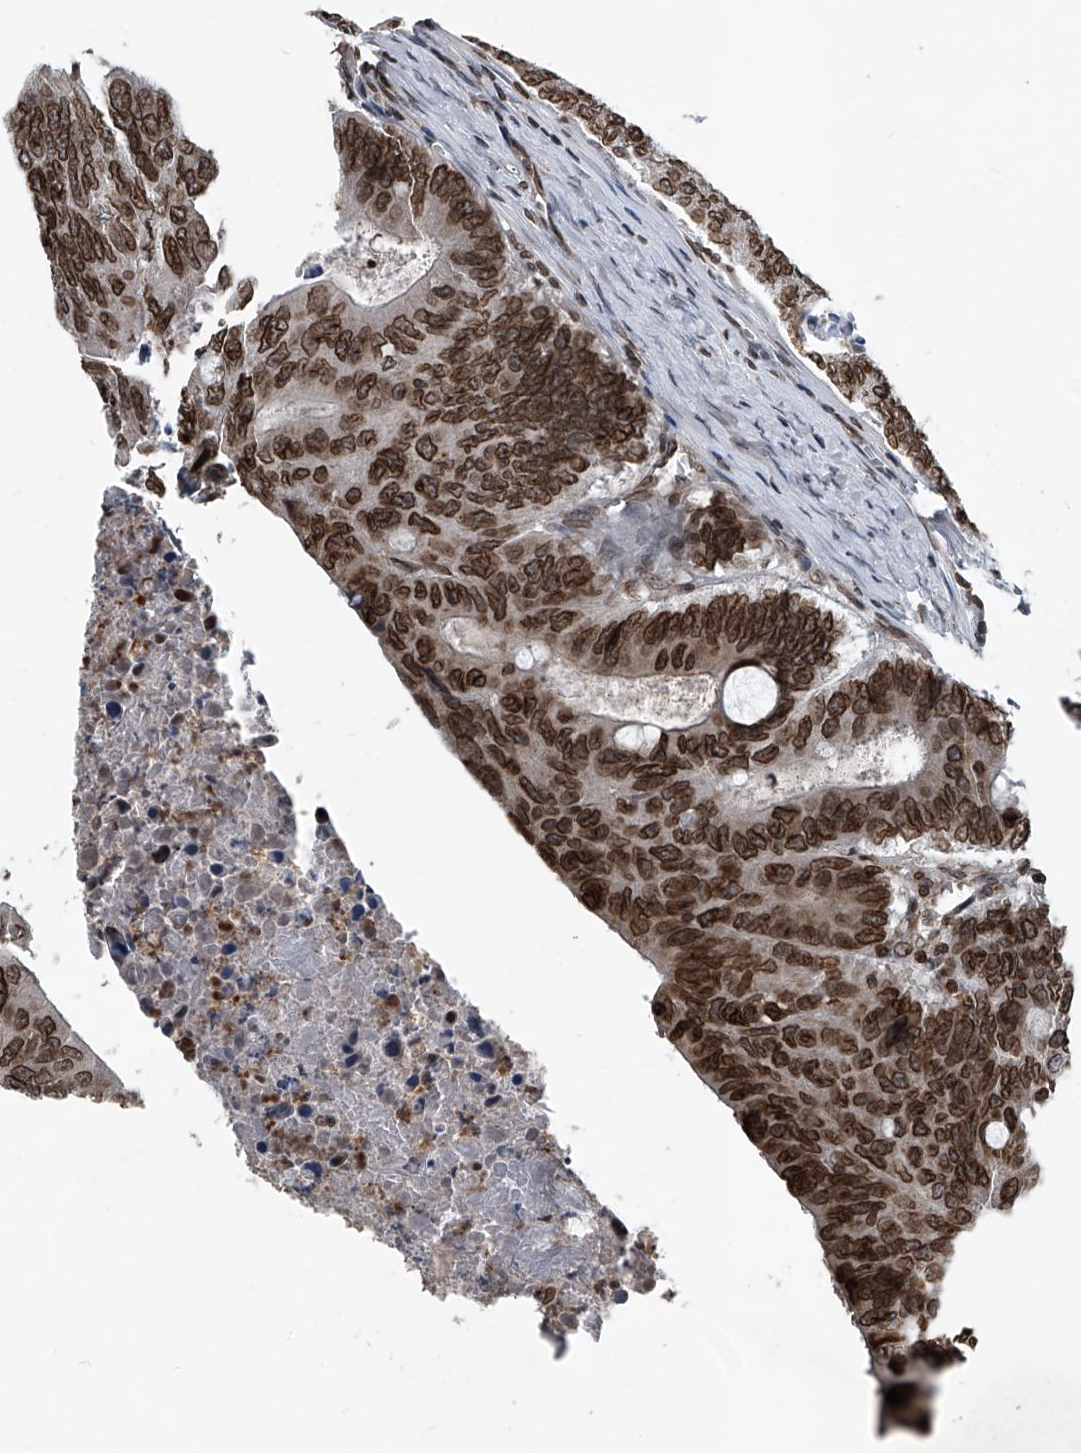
{"staining": {"intensity": "strong", "quantity": ">75%", "location": "nuclear"}, "tissue": "colorectal cancer", "cell_type": "Tumor cells", "image_type": "cancer", "snomed": [{"axis": "morphology", "description": "Adenocarcinoma, NOS"}, {"axis": "topography", "description": "Colon"}], "caption": "This is an image of immunohistochemistry staining of colorectal cancer, which shows strong staining in the nuclear of tumor cells.", "gene": "PHF20", "patient": {"sex": "male", "age": 87}}